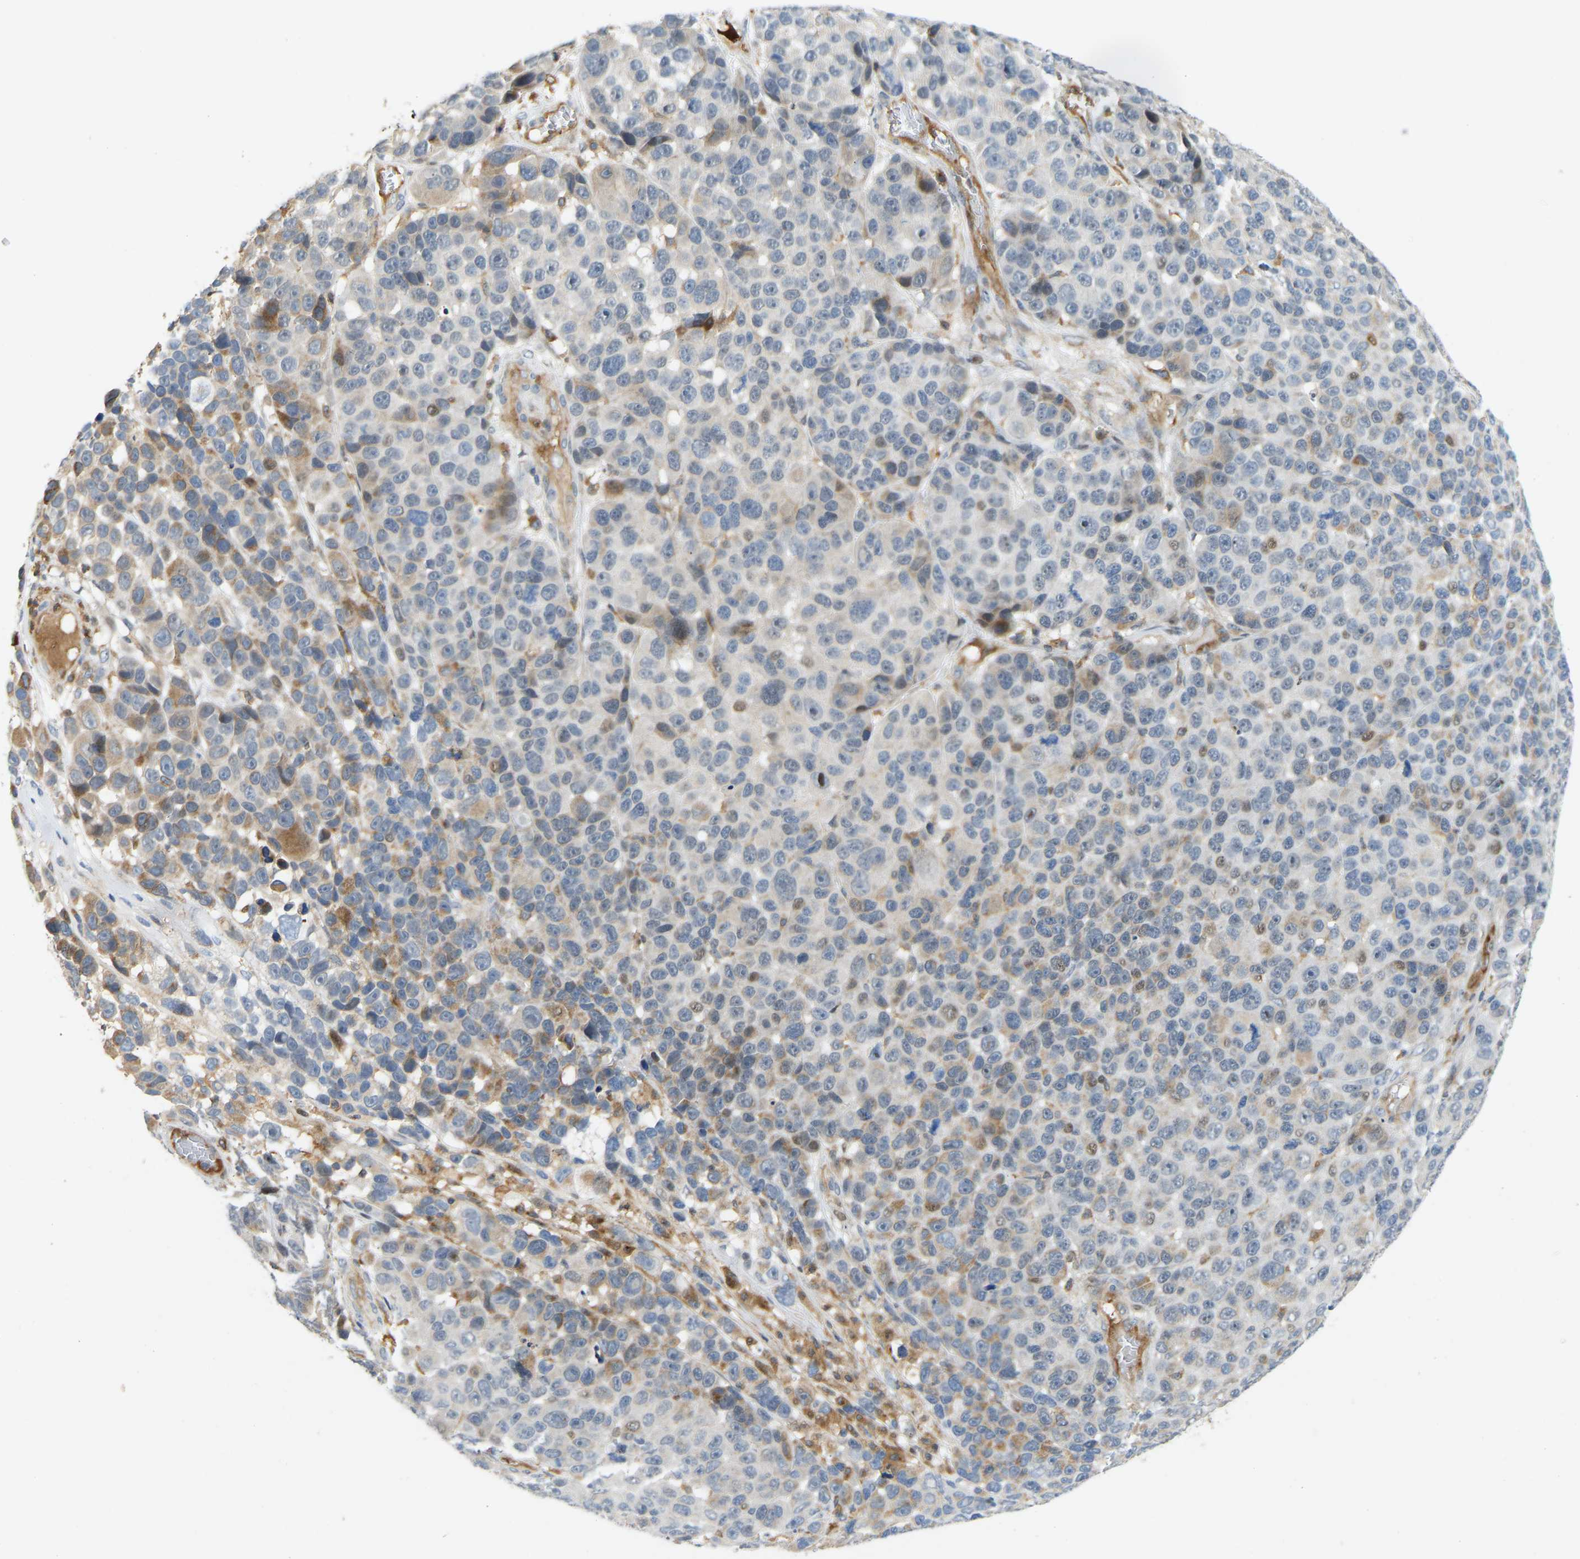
{"staining": {"intensity": "weak", "quantity": "<25%", "location": "cytoplasmic/membranous"}, "tissue": "melanoma", "cell_type": "Tumor cells", "image_type": "cancer", "snomed": [{"axis": "morphology", "description": "Malignant melanoma, NOS"}, {"axis": "topography", "description": "Skin"}], "caption": "Immunohistochemistry (IHC) histopathology image of neoplastic tissue: human melanoma stained with DAB exhibits no significant protein expression in tumor cells.", "gene": "PLCG2", "patient": {"sex": "male", "age": 53}}